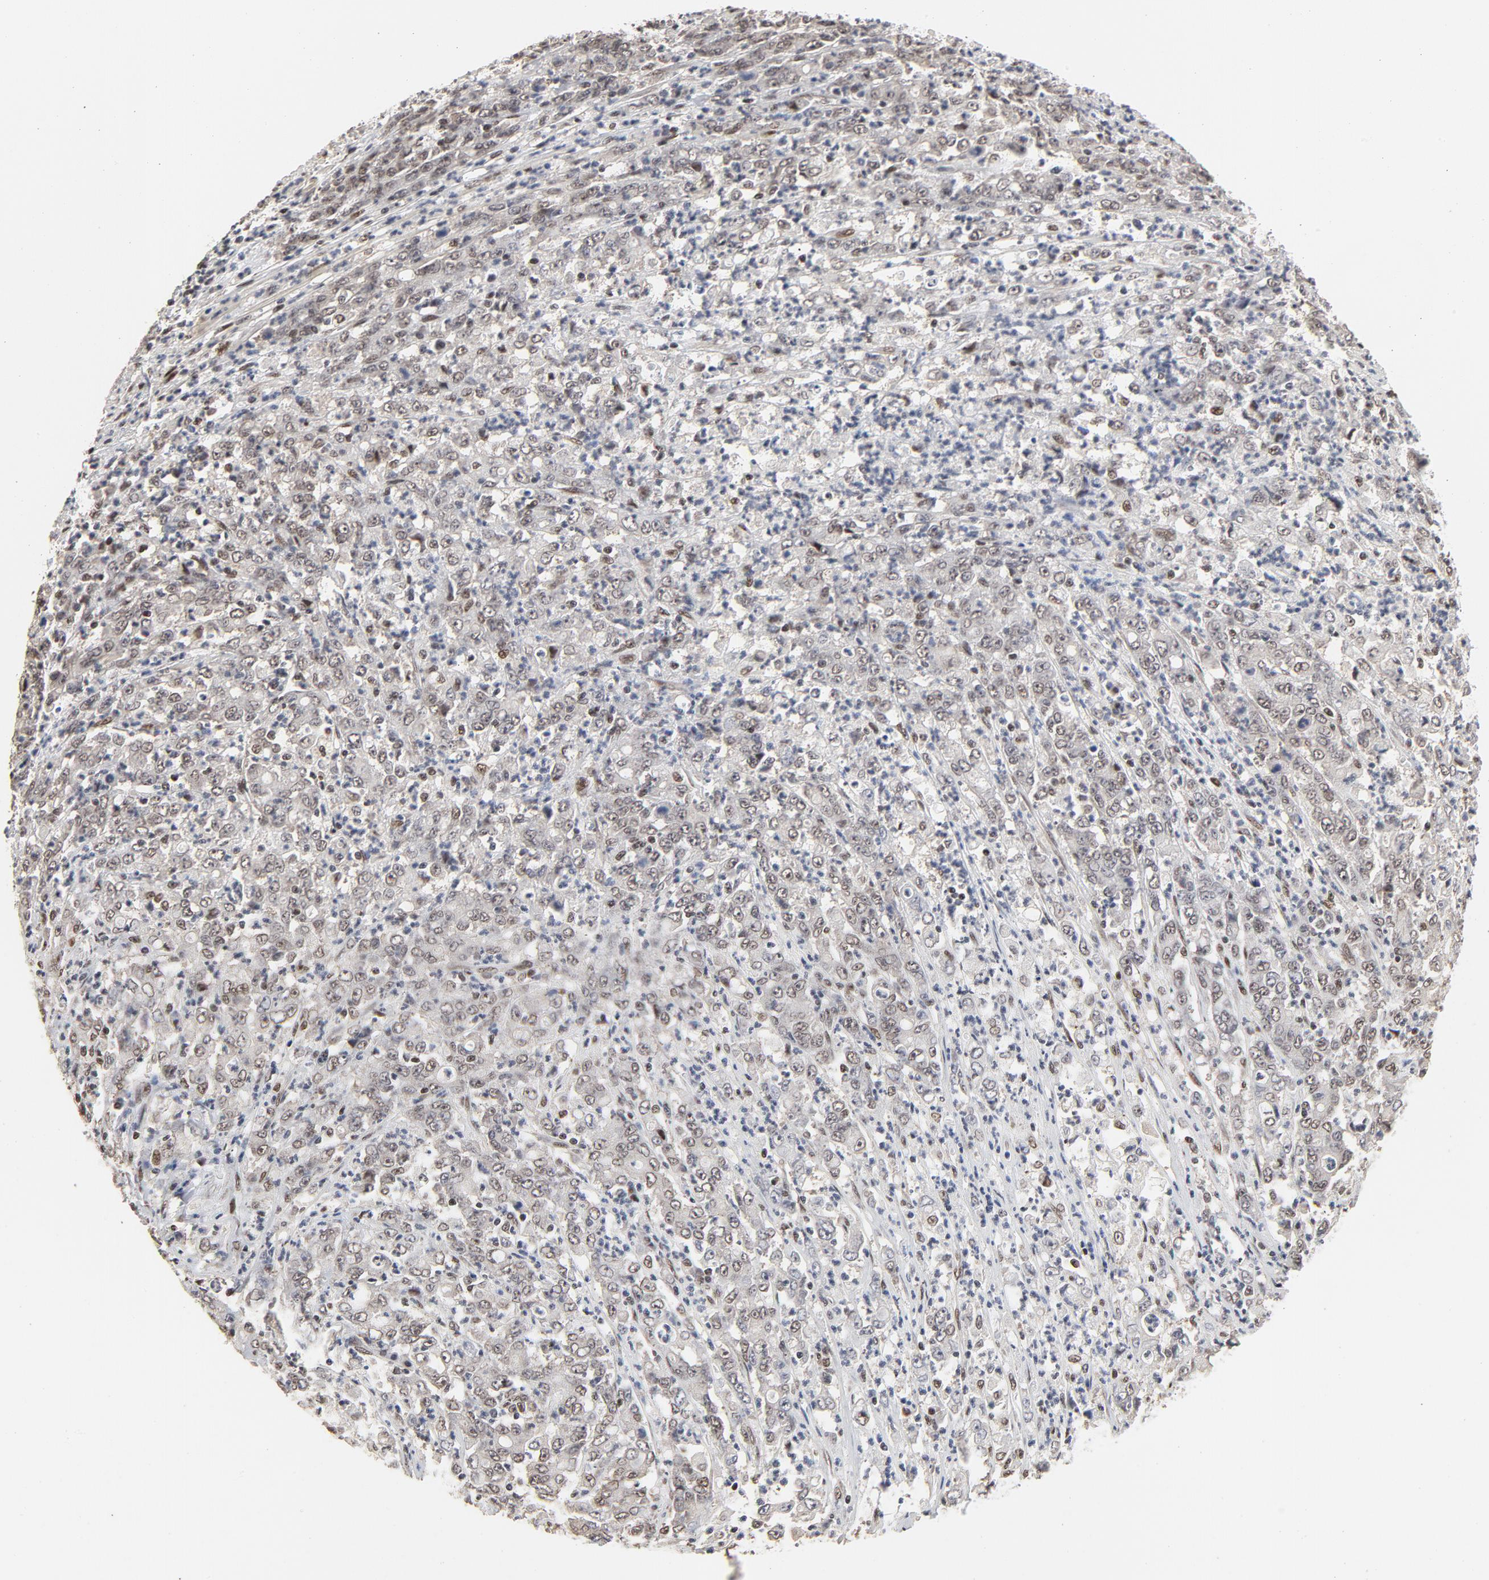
{"staining": {"intensity": "weak", "quantity": "25%-75%", "location": "nuclear"}, "tissue": "stomach cancer", "cell_type": "Tumor cells", "image_type": "cancer", "snomed": [{"axis": "morphology", "description": "Adenocarcinoma, NOS"}, {"axis": "topography", "description": "Stomach, lower"}], "caption": "A micrograph of human stomach cancer stained for a protein exhibits weak nuclear brown staining in tumor cells.", "gene": "TP53RK", "patient": {"sex": "female", "age": 71}}